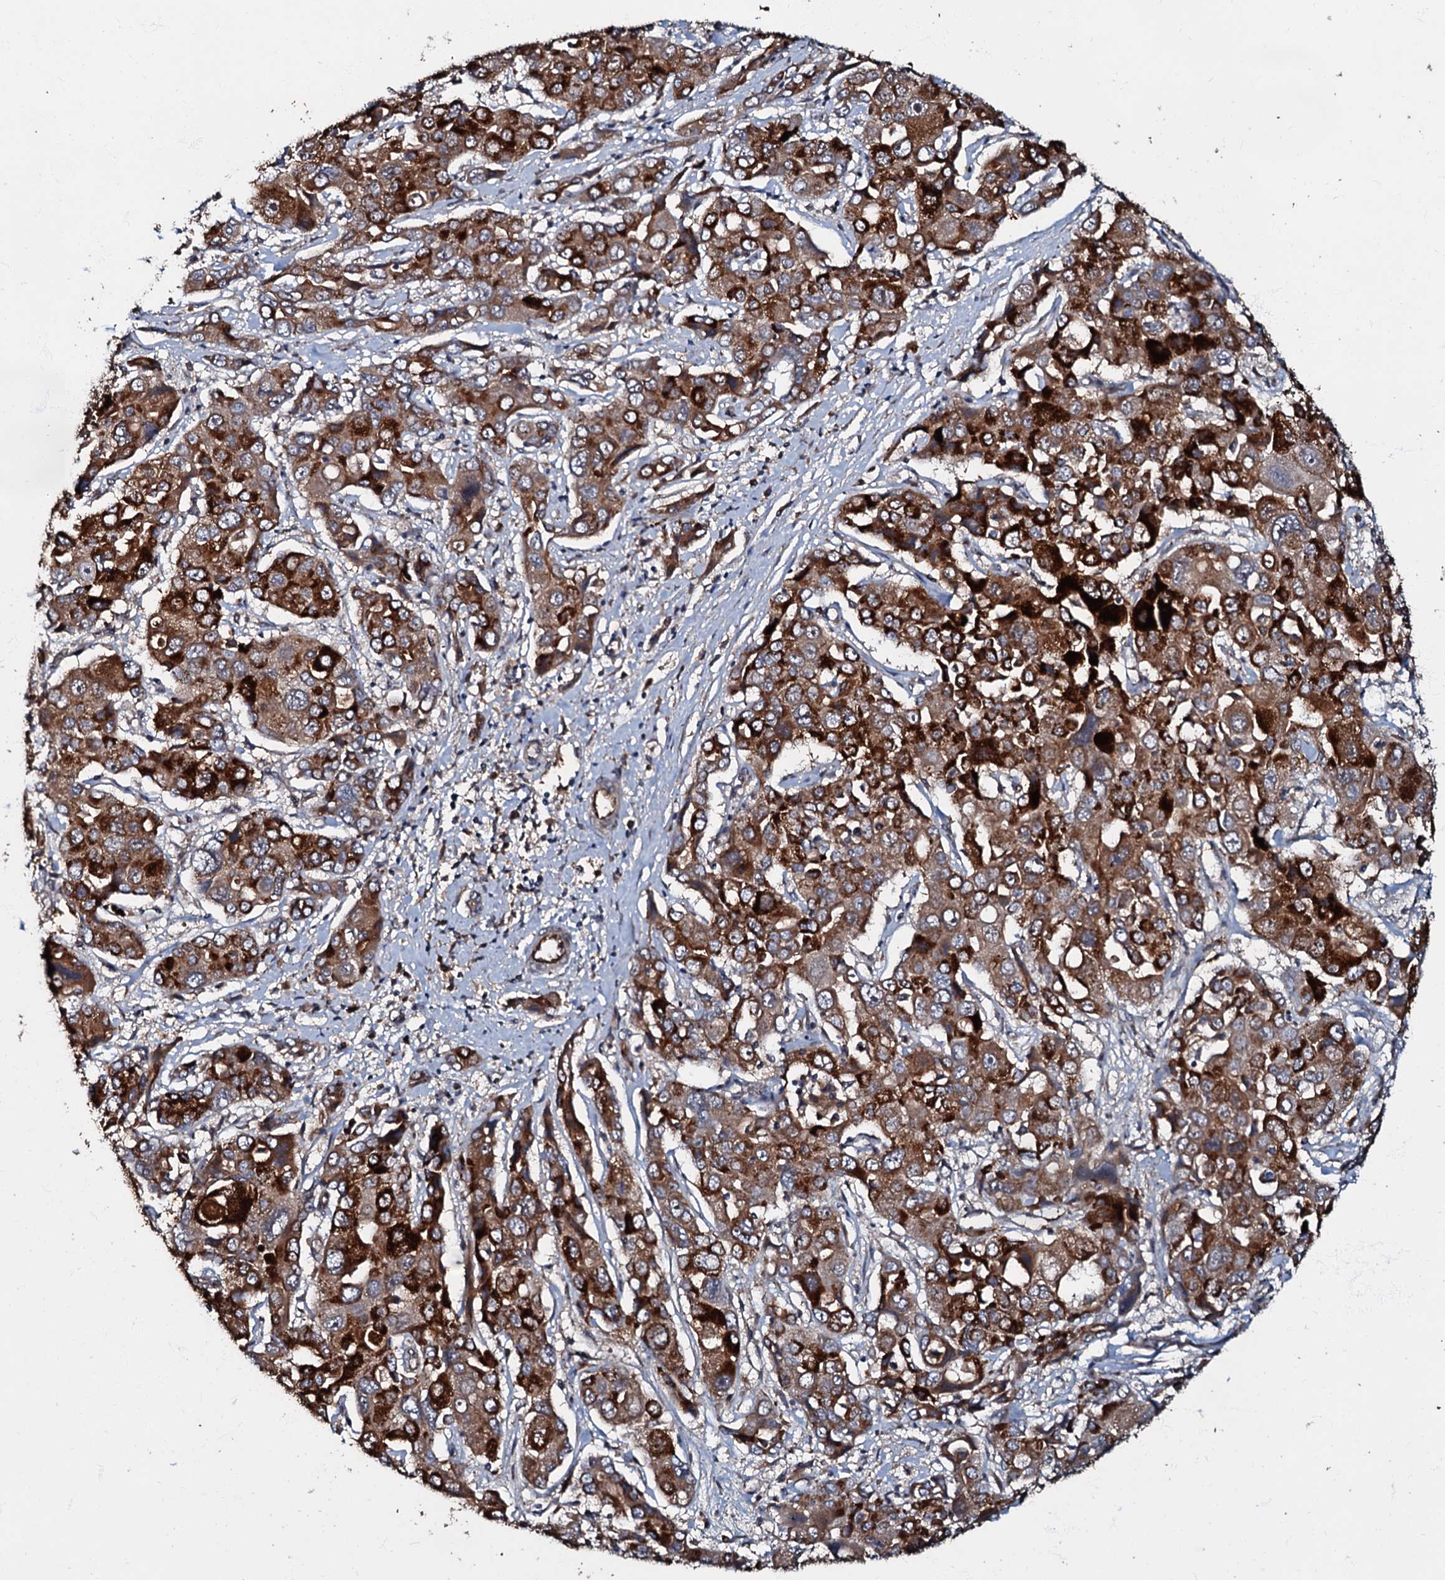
{"staining": {"intensity": "strong", "quantity": ">75%", "location": "cytoplasmic/membranous"}, "tissue": "liver cancer", "cell_type": "Tumor cells", "image_type": "cancer", "snomed": [{"axis": "morphology", "description": "Cholangiocarcinoma"}, {"axis": "topography", "description": "Liver"}], "caption": "An immunohistochemistry (IHC) image of neoplastic tissue is shown. Protein staining in brown shows strong cytoplasmic/membranous positivity in liver cholangiocarcinoma within tumor cells.", "gene": "MANSC4", "patient": {"sex": "male", "age": 67}}